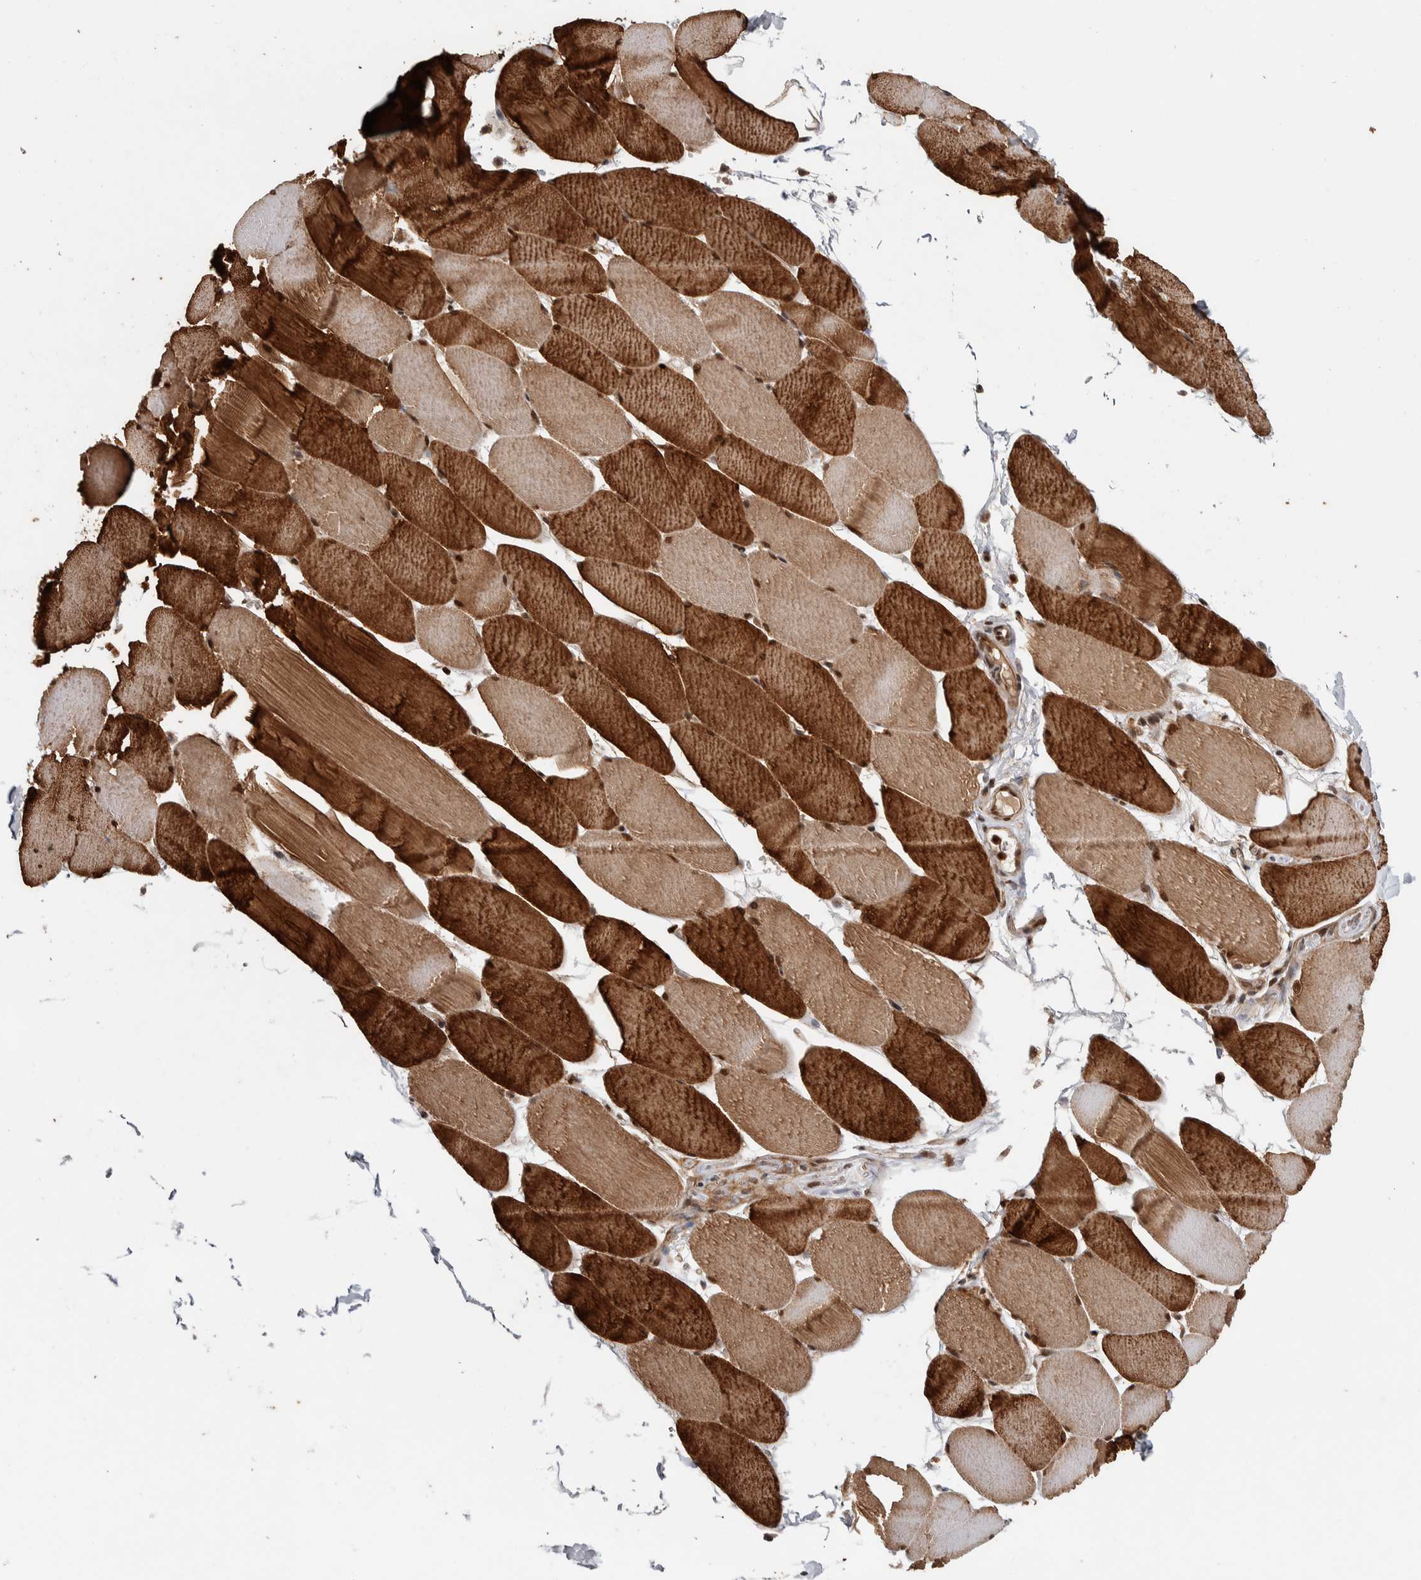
{"staining": {"intensity": "strong", "quantity": ">75%", "location": "cytoplasmic/membranous,nuclear"}, "tissue": "skeletal muscle", "cell_type": "Myocytes", "image_type": "normal", "snomed": [{"axis": "morphology", "description": "Normal tissue, NOS"}, {"axis": "topography", "description": "Skeletal muscle"}], "caption": "Immunohistochemistry (IHC) of unremarkable human skeletal muscle exhibits high levels of strong cytoplasmic/membranous,nuclear staining in about >75% of myocytes.", "gene": "RPS6KA4", "patient": {"sex": "male", "age": 62}}